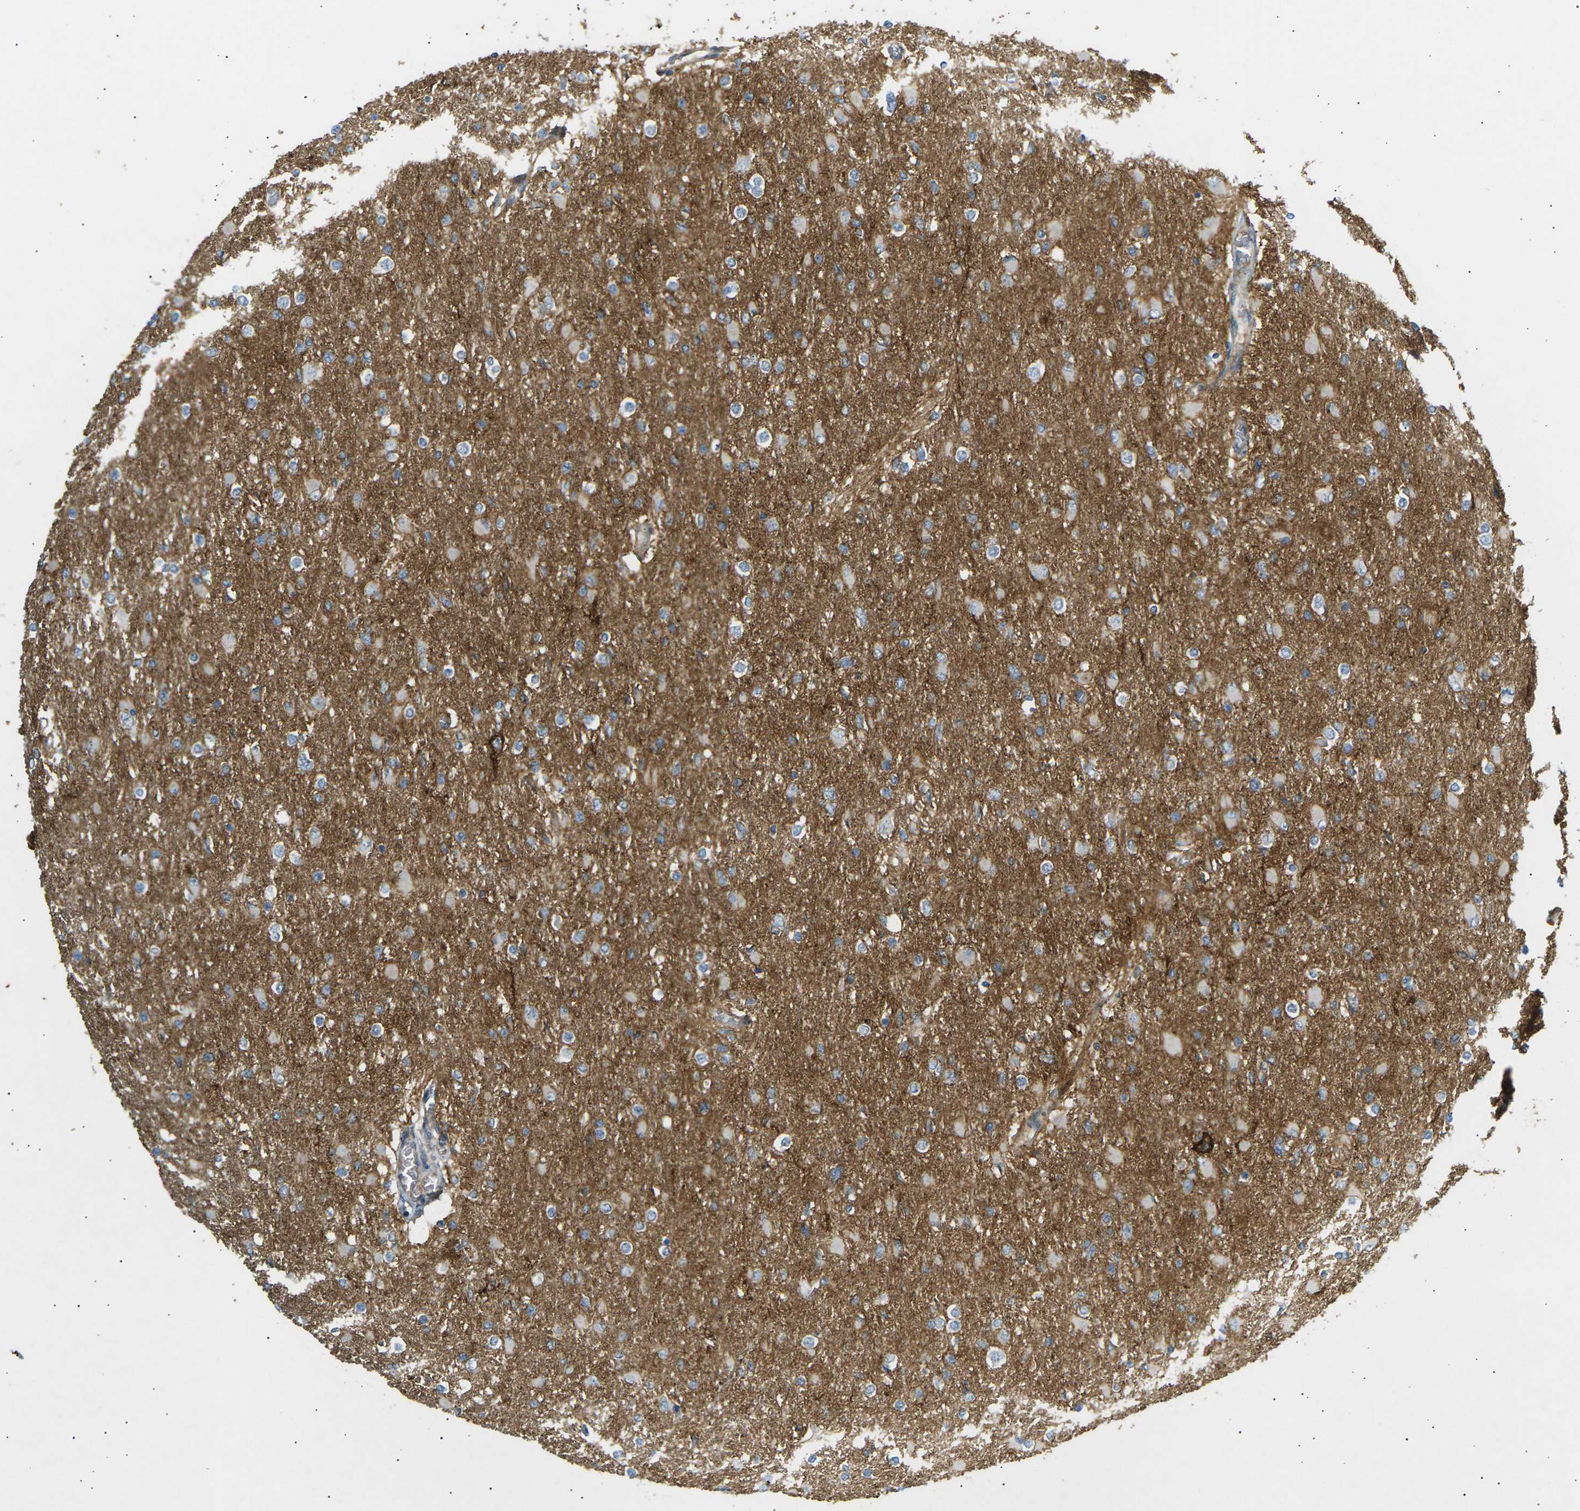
{"staining": {"intensity": "negative", "quantity": "none", "location": "none"}, "tissue": "glioma", "cell_type": "Tumor cells", "image_type": "cancer", "snomed": [{"axis": "morphology", "description": "Glioma, malignant, High grade"}, {"axis": "topography", "description": "Cerebral cortex"}], "caption": "High-grade glioma (malignant) was stained to show a protein in brown. There is no significant expression in tumor cells.", "gene": "ATP2B4", "patient": {"sex": "female", "age": 36}}